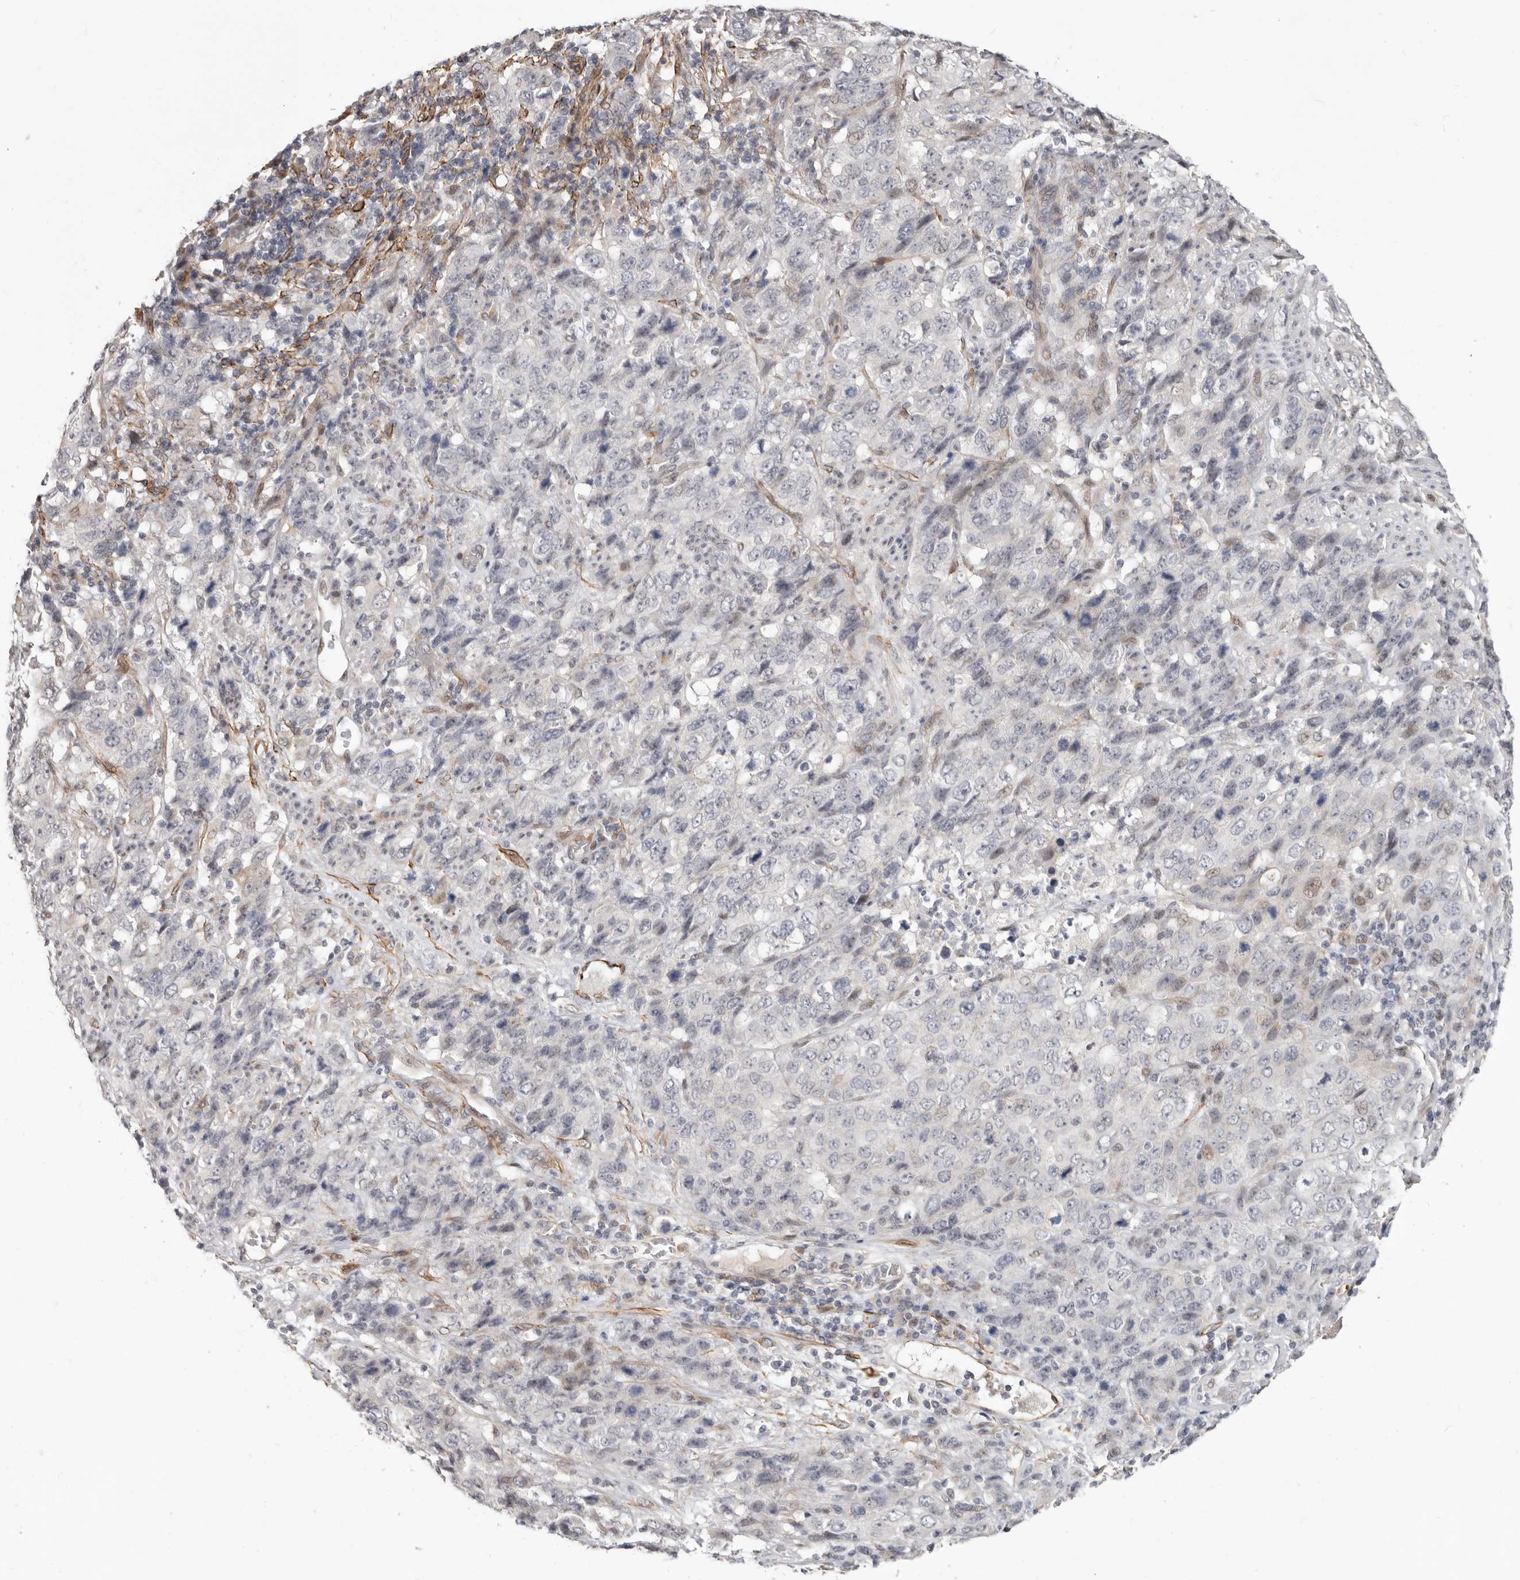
{"staining": {"intensity": "negative", "quantity": "none", "location": "none"}, "tissue": "stomach cancer", "cell_type": "Tumor cells", "image_type": "cancer", "snomed": [{"axis": "morphology", "description": "Adenocarcinoma, NOS"}, {"axis": "topography", "description": "Stomach"}], "caption": "Immunohistochemistry (IHC) histopathology image of neoplastic tissue: human stomach cancer stained with DAB displays no significant protein expression in tumor cells.", "gene": "SZT2", "patient": {"sex": "male", "age": 48}}